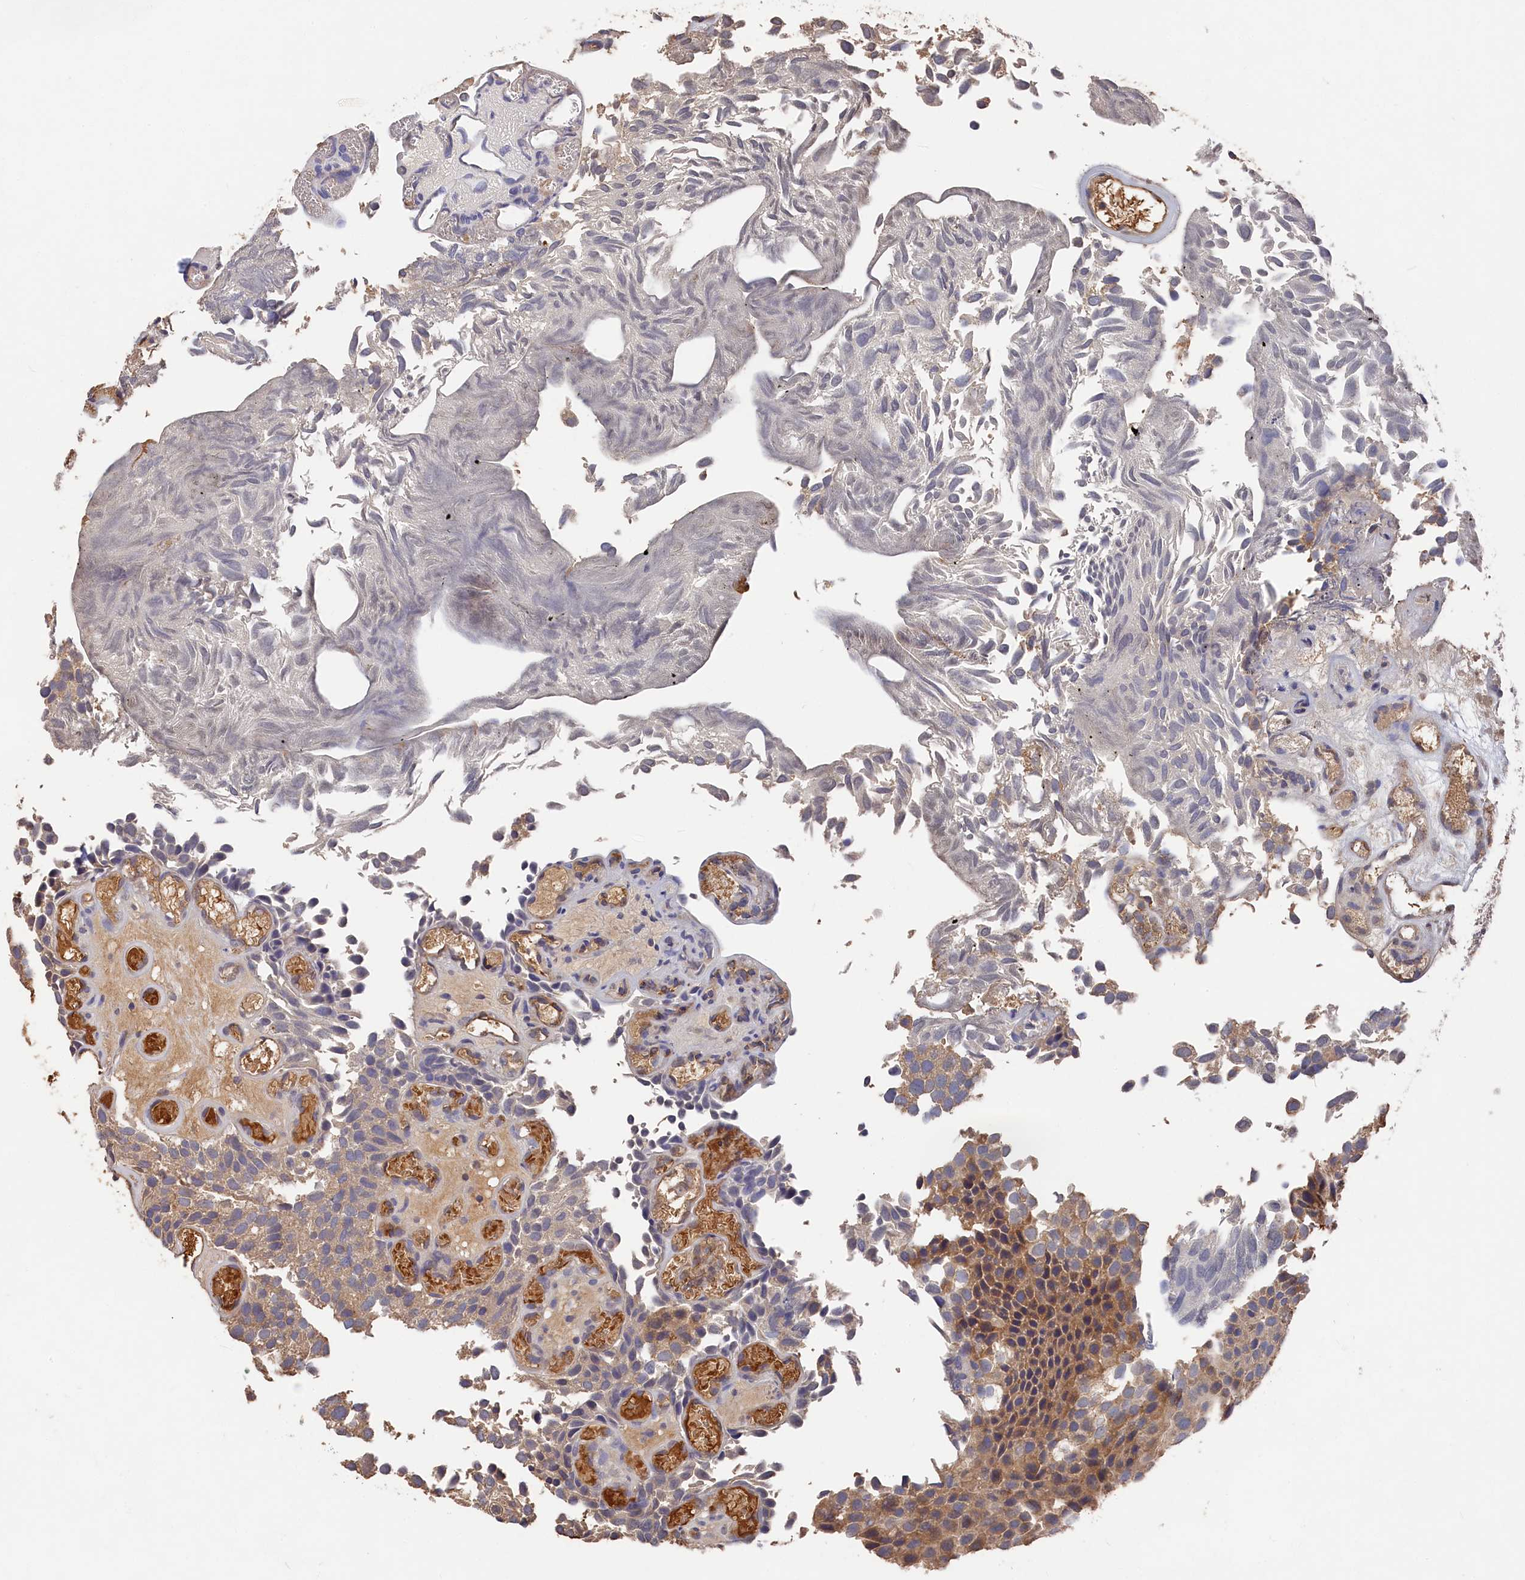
{"staining": {"intensity": "weak", "quantity": "<25%", "location": "cytoplasmic/membranous"}, "tissue": "urothelial cancer", "cell_type": "Tumor cells", "image_type": "cancer", "snomed": [{"axis": "morphology", "description": "Urothelial carcinoma, Low grade"}, {"axis": "topography", "description": "Urinary bladder"}], "caption": "Immunohistochemistry (IHC) image of human urothelial cancer stained for a protein (brown), which reveals no positivity in tumor cells. (Stains: DAB immunohistochemistry (IHC) with hematoxylin counter stain, Microscopy: brightfield microscopy at high magnification).", "gene": "DHRS11", "patient": {"sex": "male", "age": 89}}